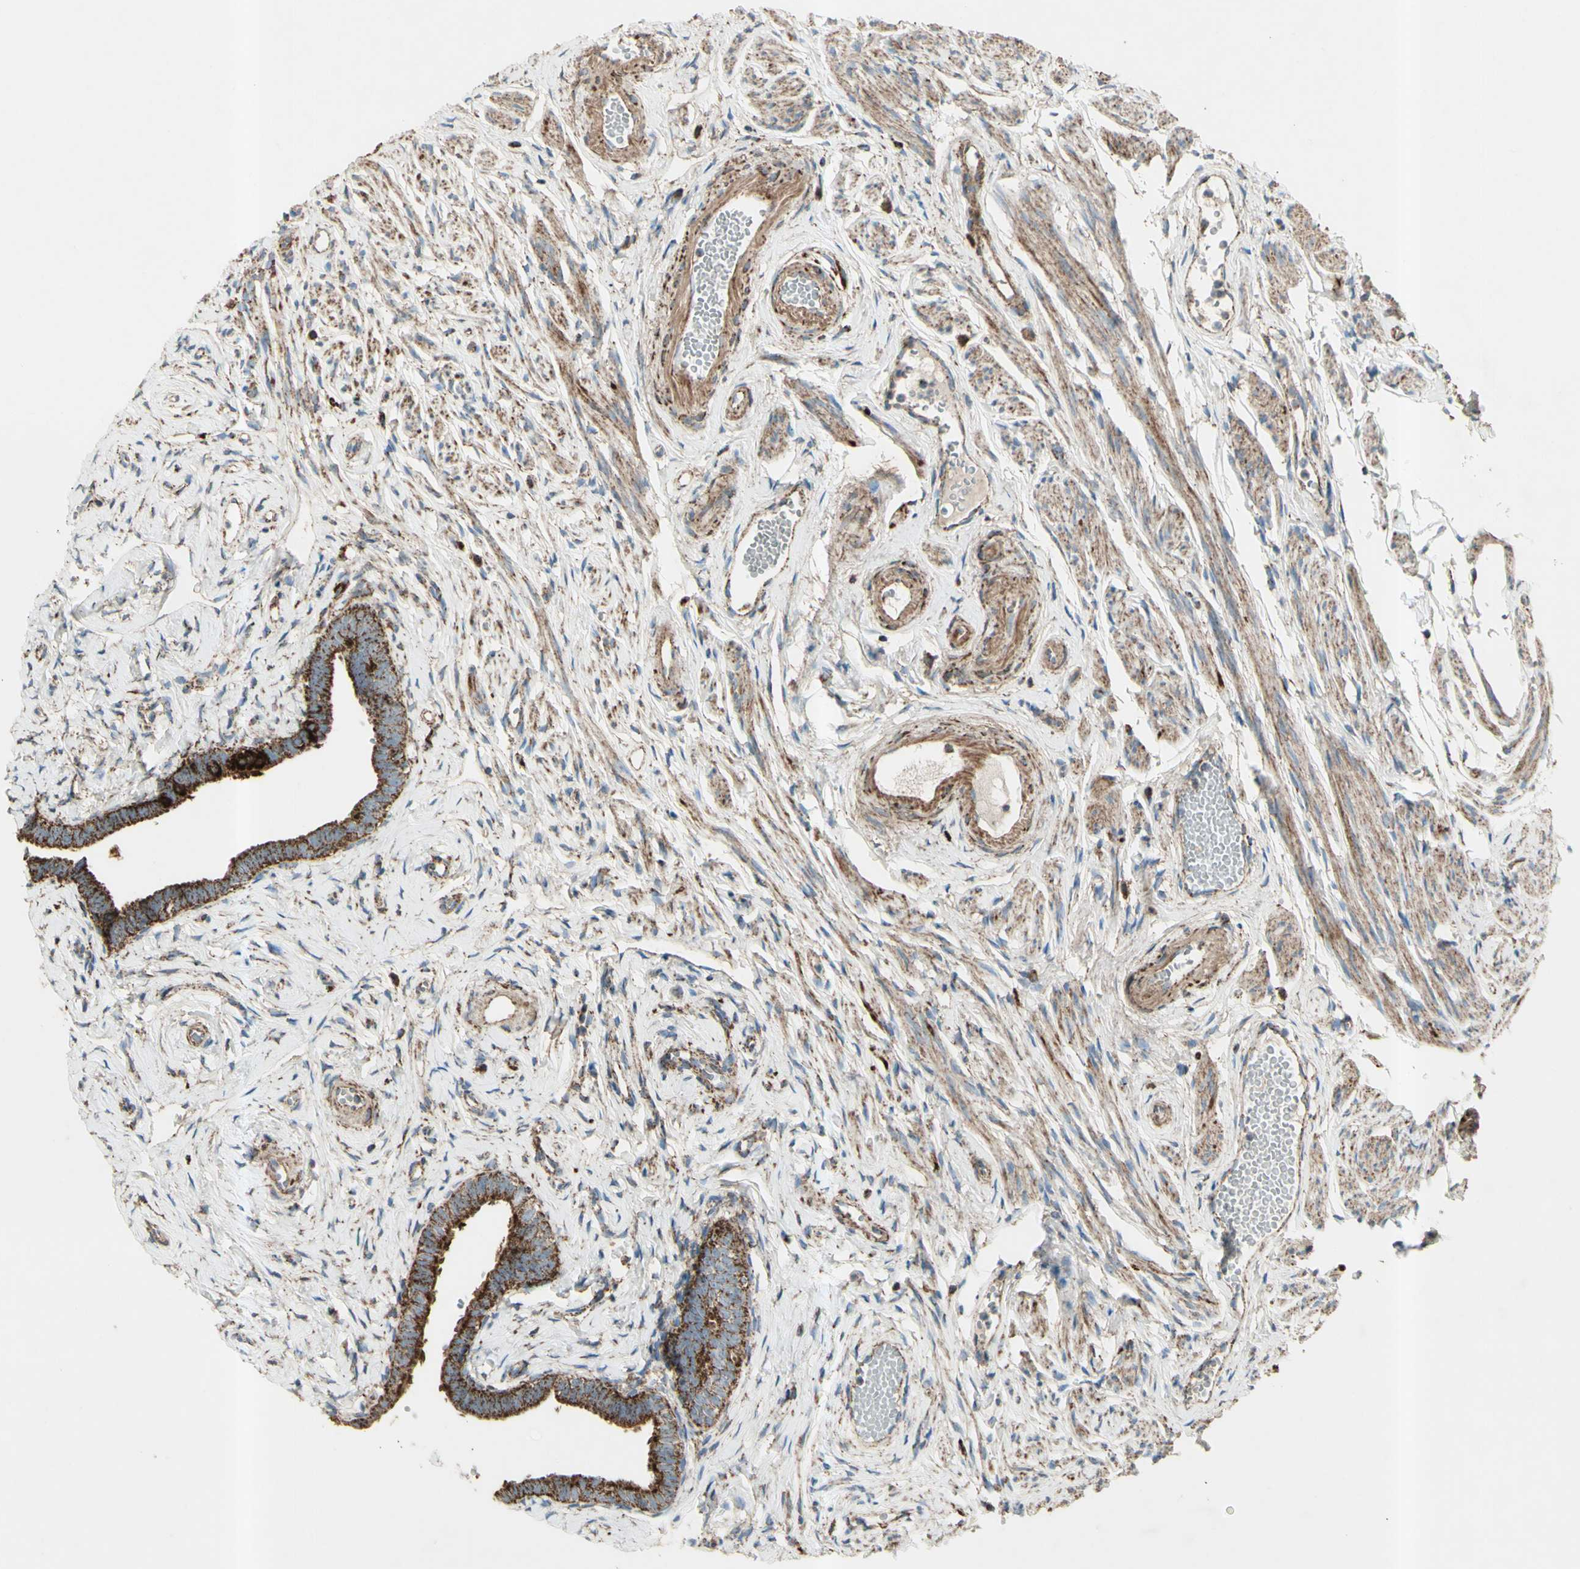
{"staining": {"intensity": "strong", "quantity": ">75%", "location": "cytoplasmic/membranous"}, "tissue": "fallopian tube", "cell_type": "Glandular cells", "image_type": "normal", "snomed": [{"axis": "morphology", "description": "Normal tissue, NOS"}, {"axis": "topography", "description": "Fallopian tube"}], "caption": "A brown stain labels strong cytoplasmic/membranous positivity of a protein in glandular cells of normal fallopian tube. The staining was performed using DAB, with brown indicating positive protein expression. Nuclei are stained blue with hematoxylin.", "gene": "RHOT1", "patient": {"sex": "female", "age": 71}}